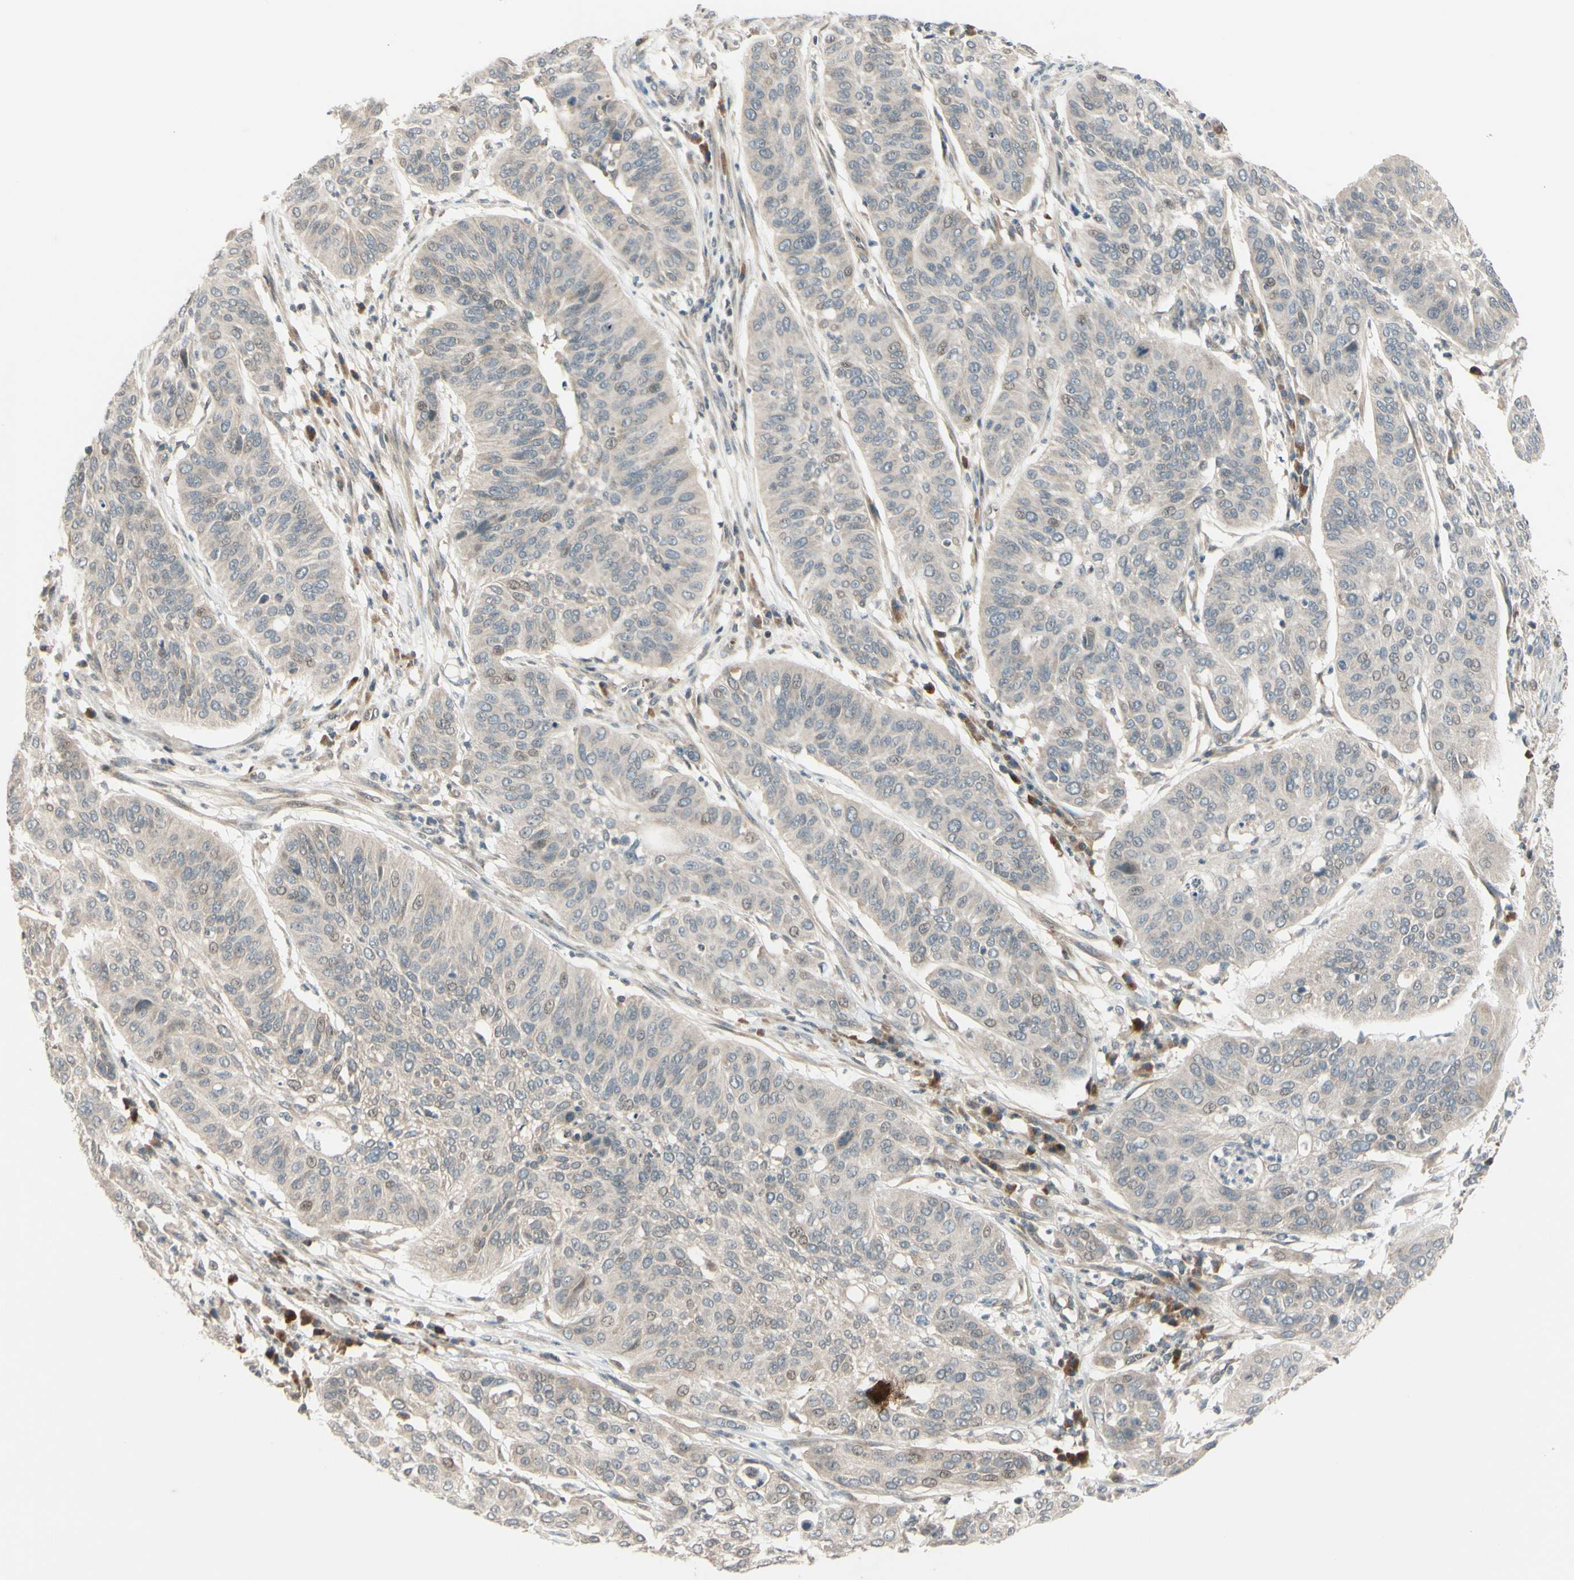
{"staining": {"intensity": "negative", "quantity": "none", "location": "none"}, "tissue": "cervical cancer", "cell_type": "Tumor cells", "image_type": "cancer", "snomed": [{"axis": "morphology", "description": "Squamous cell carcinoma, NOS"}, {"axis": "topography", "description": "Cervix"}], "caption": "DAB (3,3'-diaminobenzidine) immunohistochemical staining of human cervical cancer (squamous cell carcinoma) shows no significant positivity in tumor cells. (DAB (3,3'-diaminobenzidine) immunohistochemistry, high magnification).", "gene": "FGF10", "patient": {"sex": "female", "age": 39}}